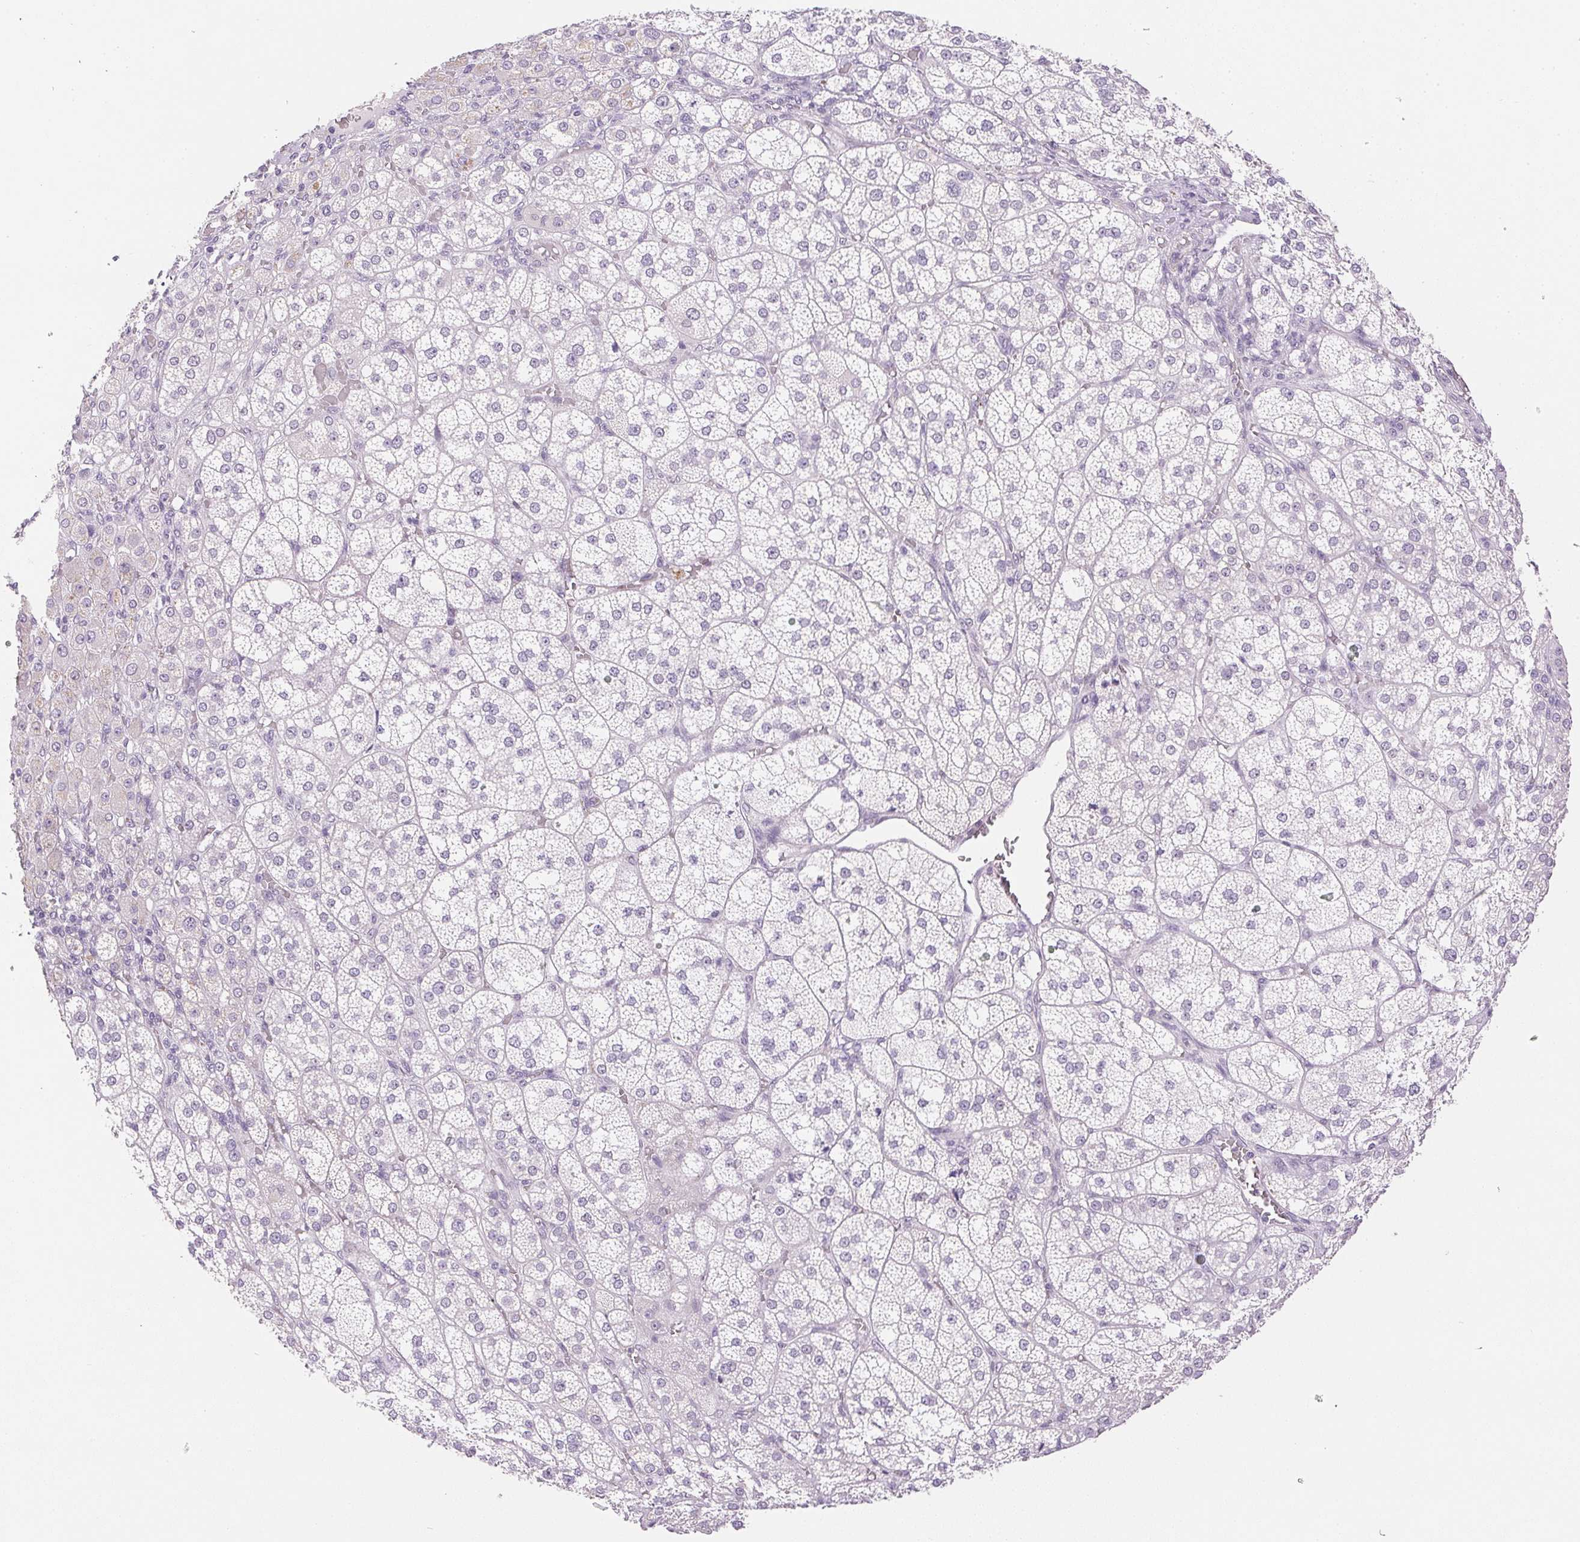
{"staining": {"intensity": "negative", "quantity": "none", "location": "none"}, "tissue": "adrenal gland", "cell_type": "Glandular cells", "image_type": "normal", "snomed": [{"axis": "morphology", "description": "Normal tissue, NOS"}, {"axis": "topography", "description": "Adrenal gland"}], "caption": "Immunohistochemical staining of normal adrenal gland reveals no significant positivity in glandular cells. (Brightfield microscopy of DAB (3,3'-diaminobenzidine) immunohistochemistry (IHC) at high magnification).", "gene": "PRL", "patient": {"sex": "female", "age": 60}}